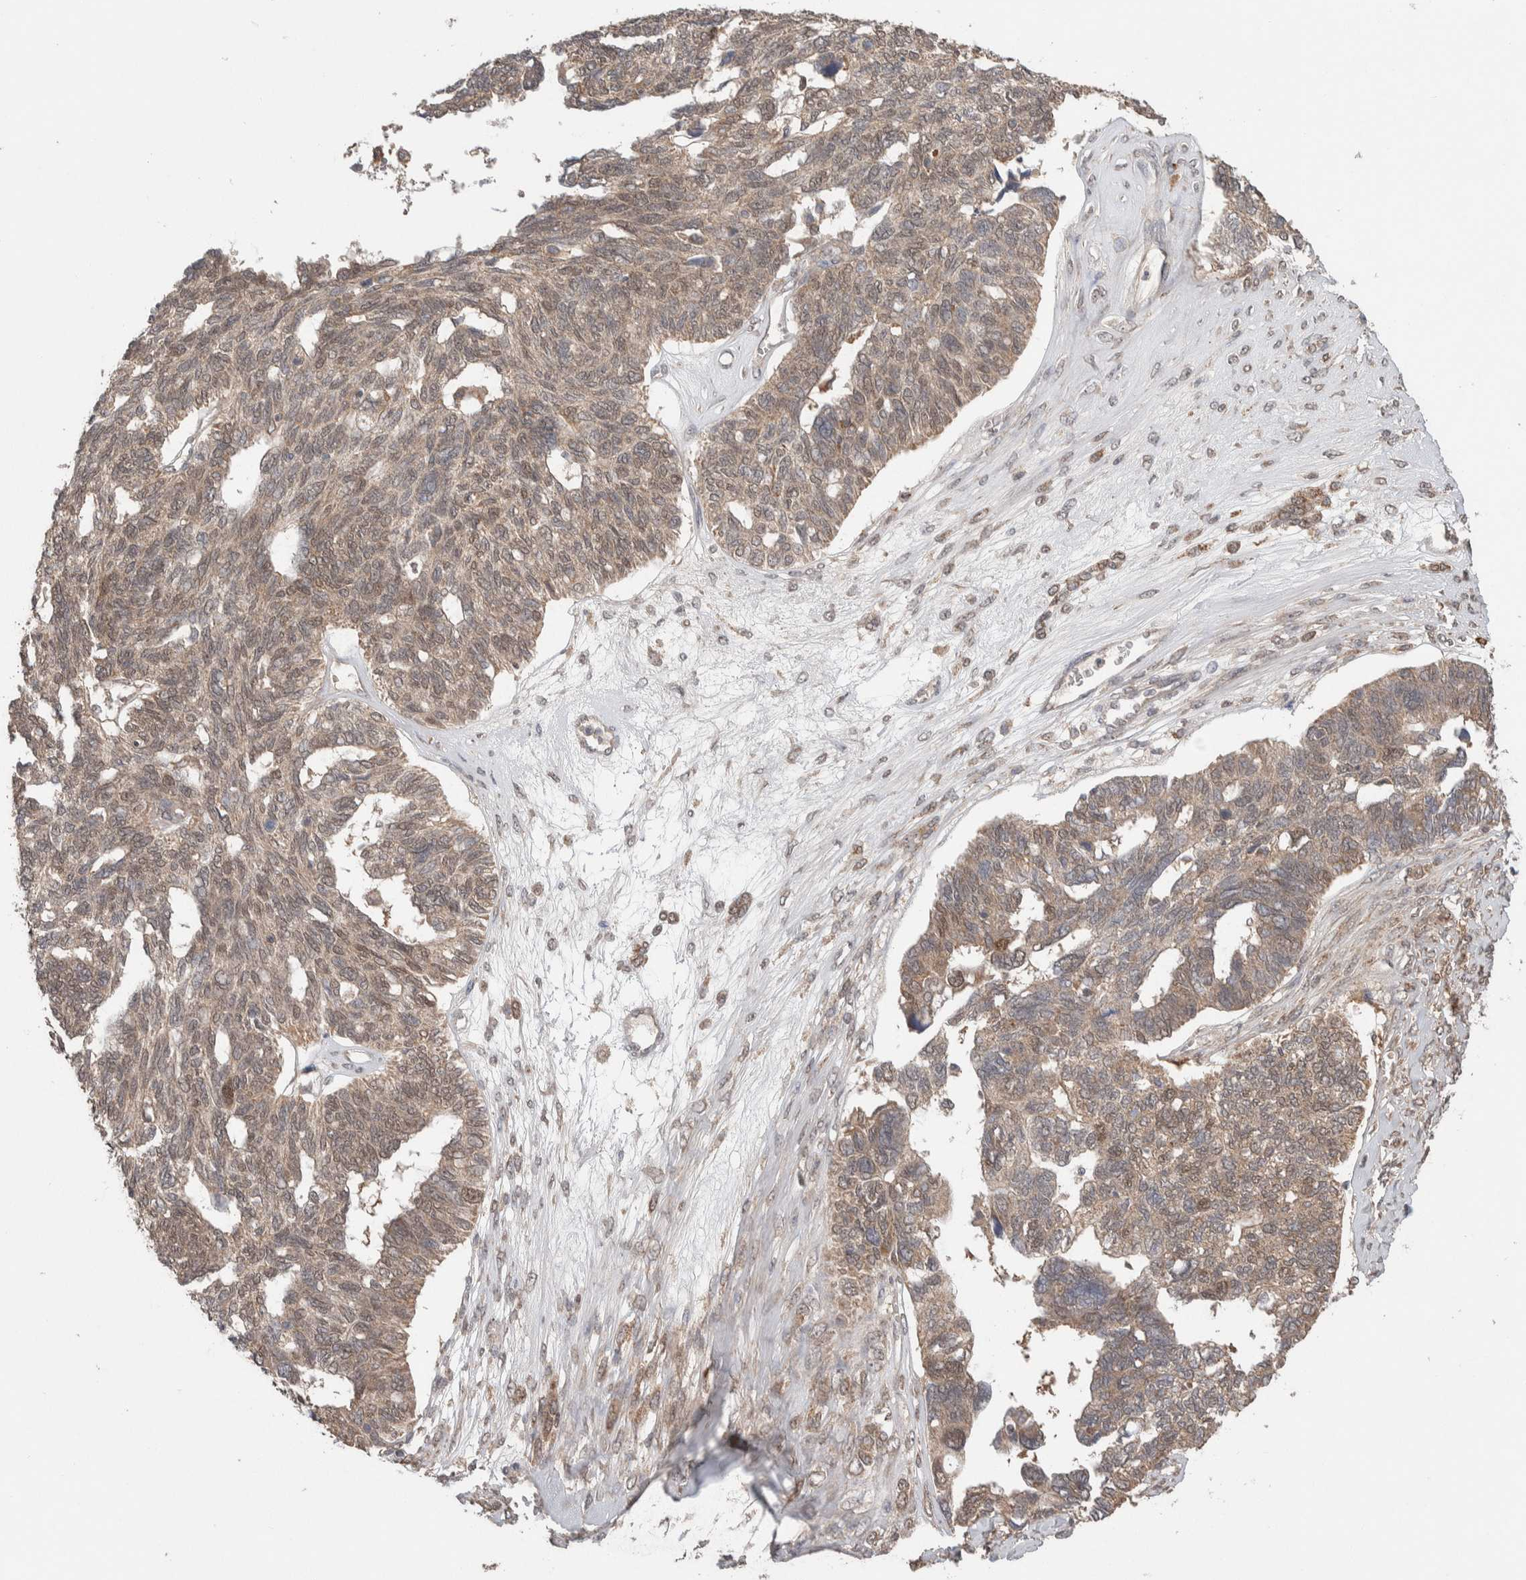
{"staining": {"intensity": "weak", "quantity": ">75%", "location": "cytoplasmic/membranous,nuclear"}, "tissue": "ovarian cancer", "cell_type": "Tumor cells", "image_type": "cancer", "snomed": [{"axis": "morphology", "description": "Cystadenocarcinoma, serous, NOS"}, {"axis": "topography", "description": "Ovary"}], "caption": "Protein expression analysis of ovarian cancer (serous cystadenocarcinoma) demonstrates weak cytoplasmic/membranous and nuclear staining in approximately >75% of tumor cells.", "gene": "KCNJ5", "patient": {"sex": "female", "age": 79}}